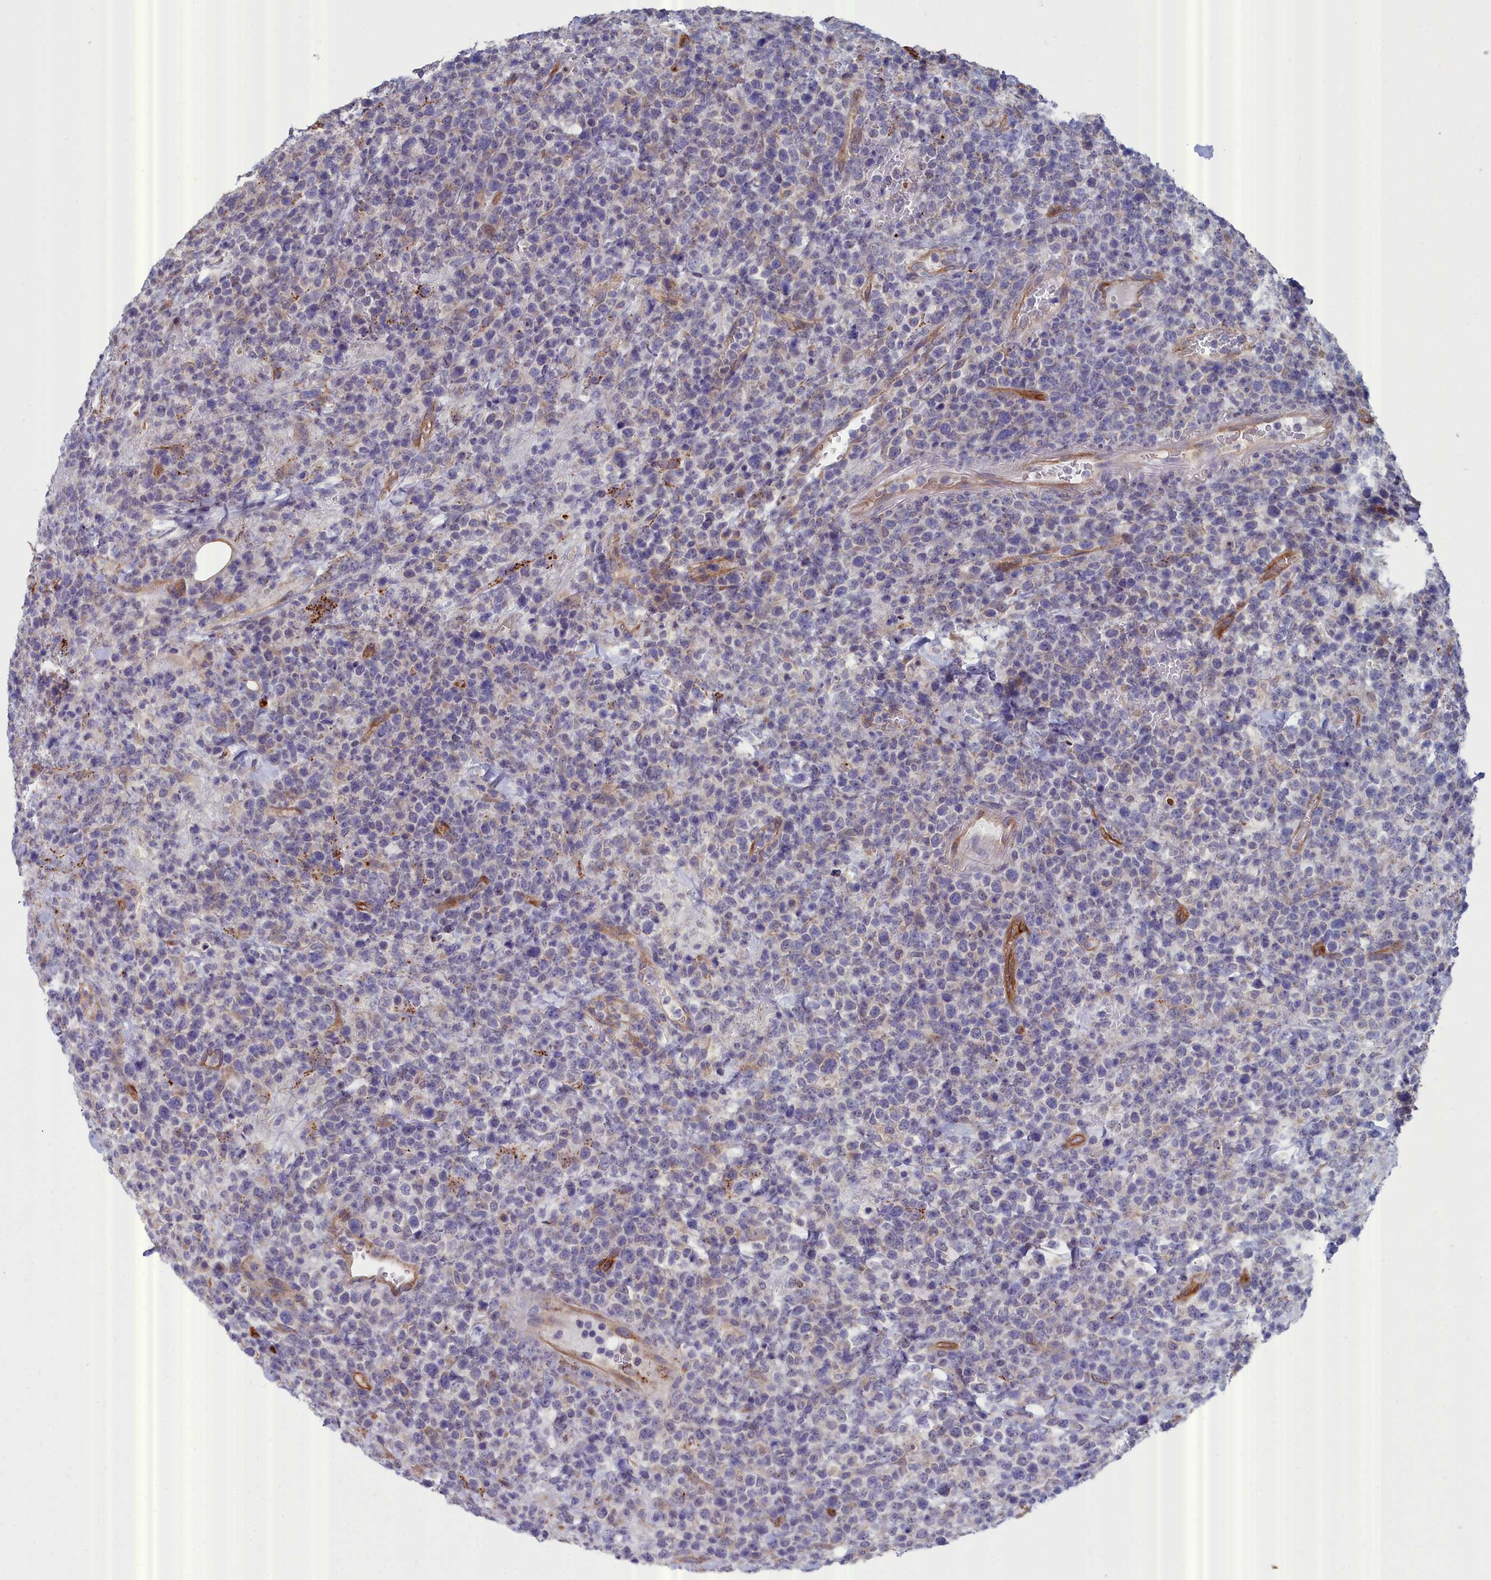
{"staining": {"intensity": "negative", "quantity": "none", "location": "none"}, "tissue": "lymphoma", "cell_type": "Tumor cells", "image_type": "cancer", "snomed": [{"axis": "morphology", "description": "Malignant lymphoma, non-Hodgkin's type, High grade"}, {"axis": "topography", "description": "Colon"}], "caption": "Tumor cells show no significant staining in lymphoma.", "gene": "RDX", "patient": {"sex": "female", "age": 53}}